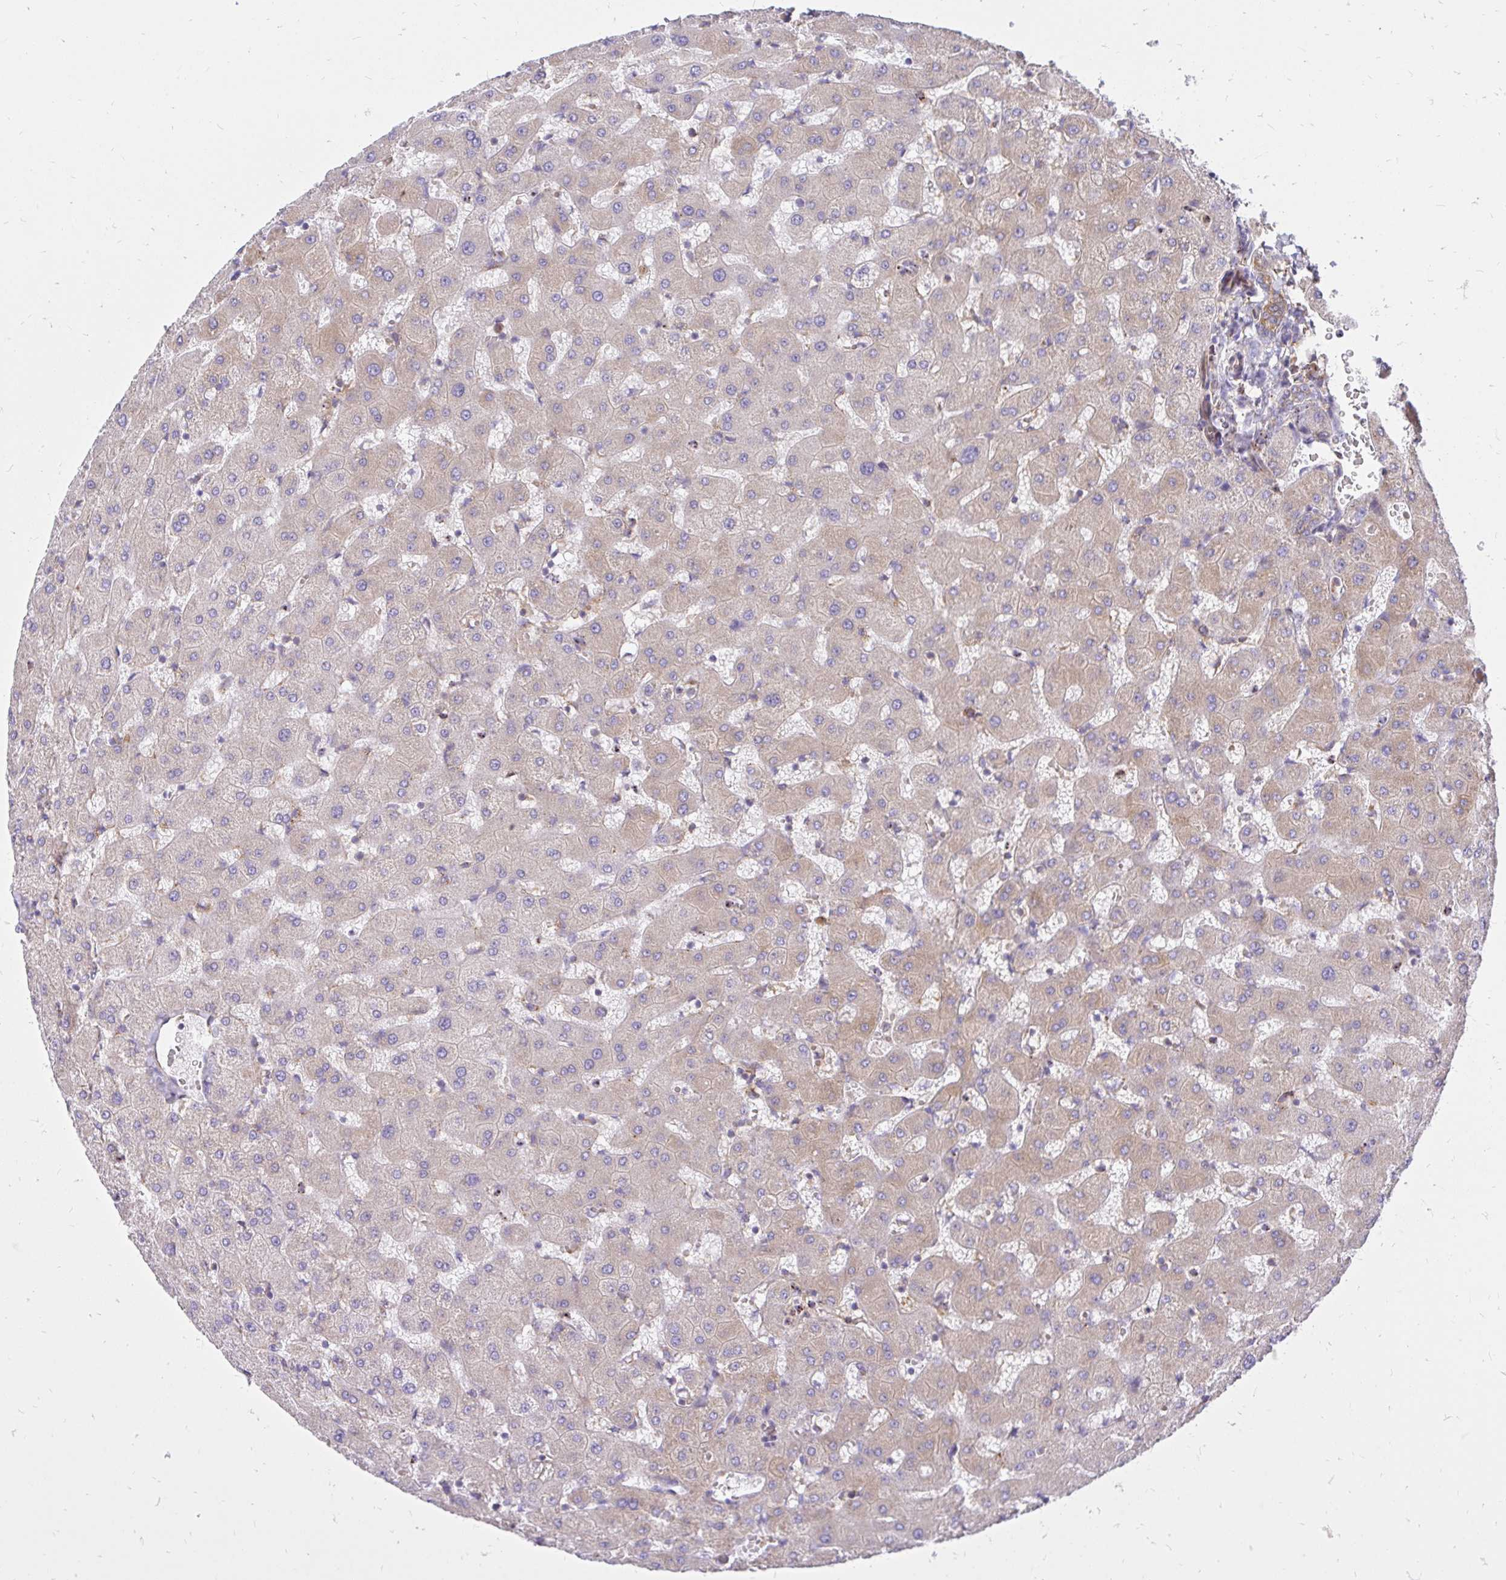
{"staining": {"intensity": "moderate", "quantity": ">75%", "location": "cytoplasmic/membranous"}, "tissue": "liver", "cell_type": "Cholangiocytes", "image_type": "normal", "snomed": [{"axis": "morphology", "description": "Normal tissue, NOS"}, {"axis": "topography", "description": "Liver"}], "caption": "The image reveals a brown stain indicating the presence of a protein in the cytoplasmic/membranous of cholangiocytes in liver.", "gene": "ABCB10", "patient": {"sex": "female", "age": 63}}